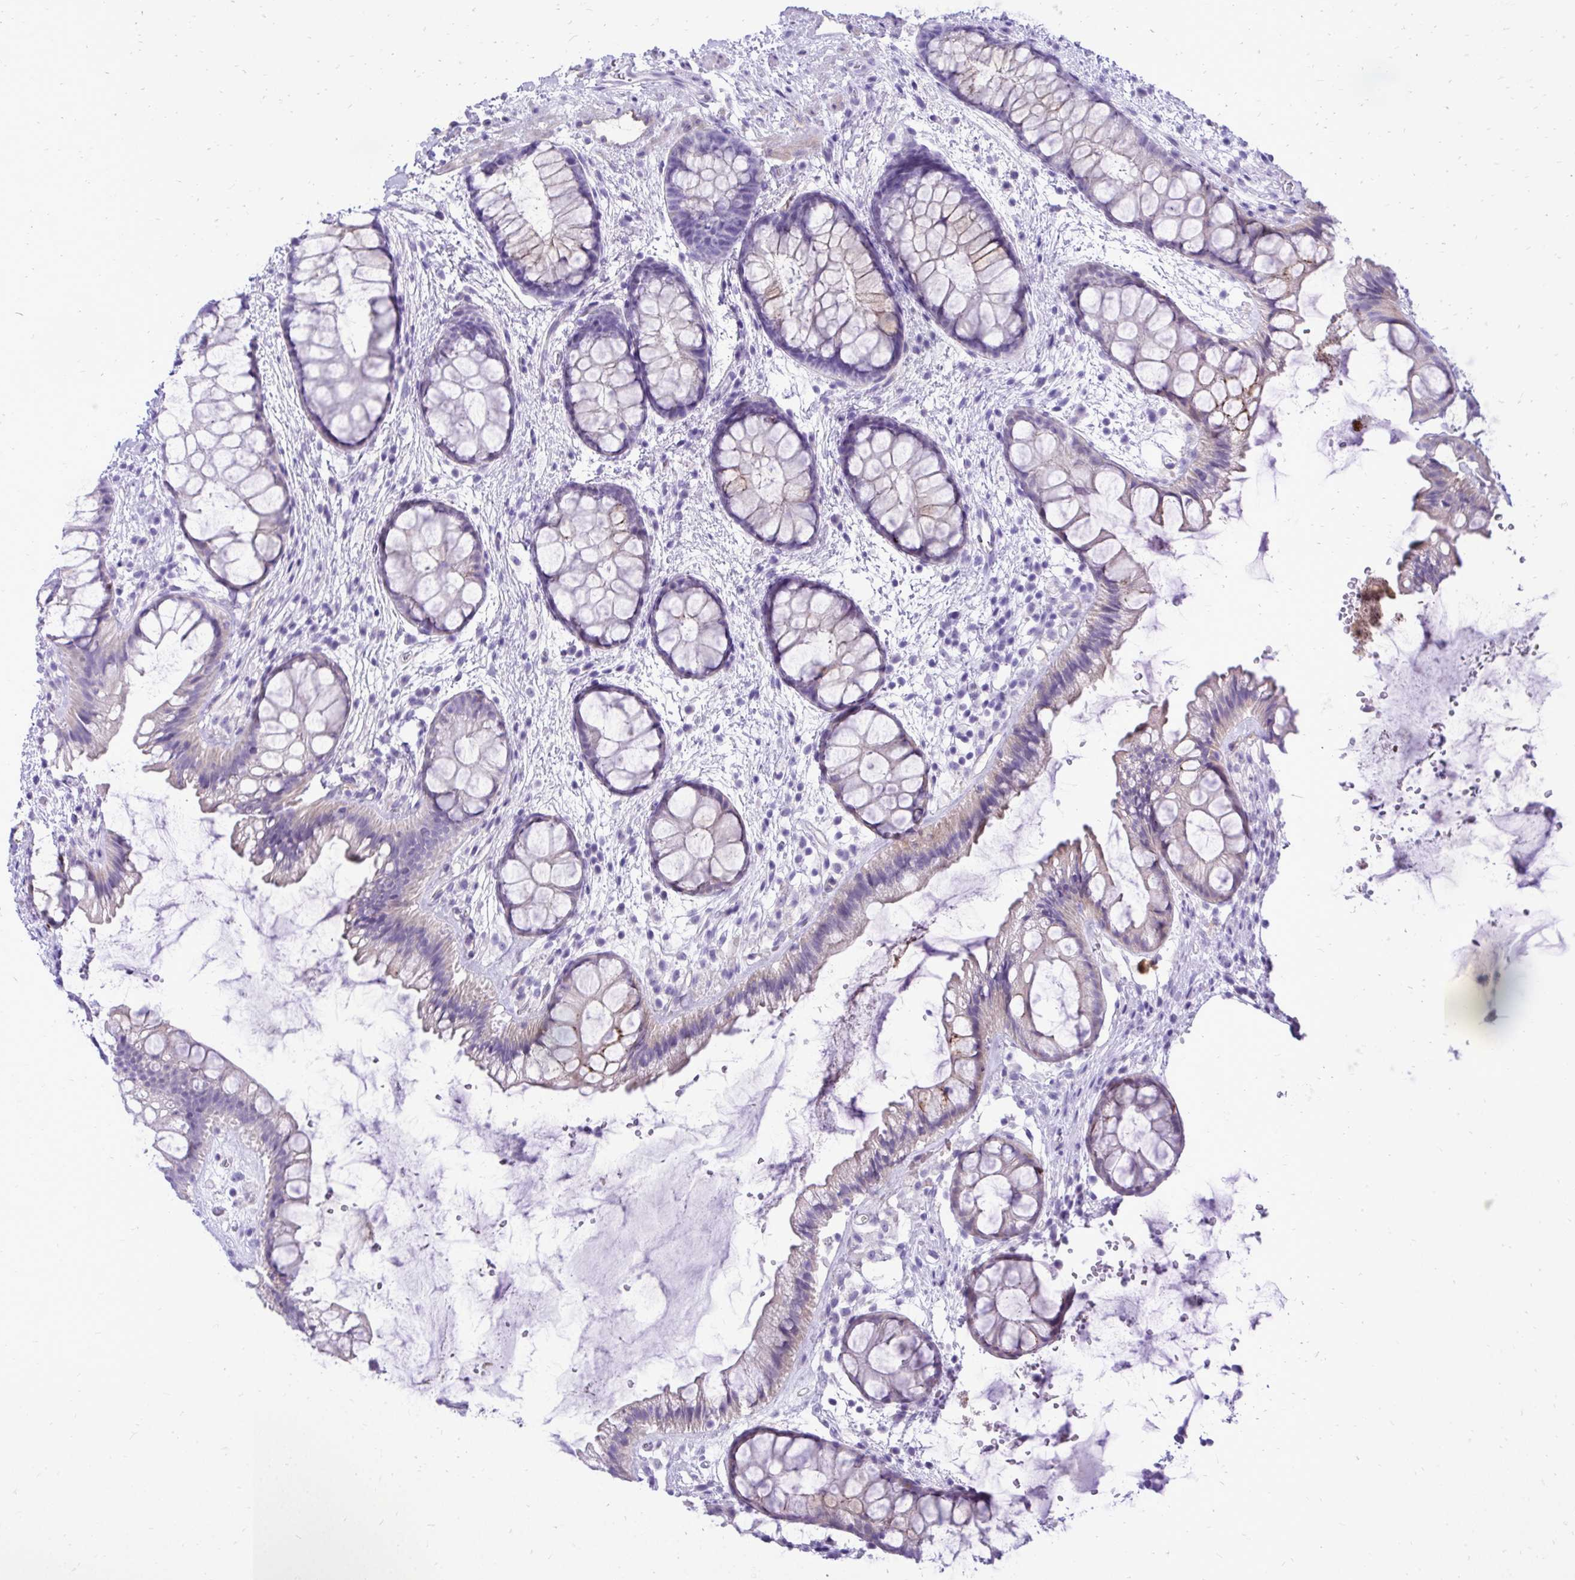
{"staining": {"intensity": "moderate", "quantity": "<25%", "location": "cytoplasmic/membranous"}, "tissue": "rectum", "cell_type": "Glandular cells", "image_type": "normal", "snomed": [{"axis": "morphology", "description": "Normal tissue, NOS"}, {"axis": "topography", "description": "Rectum"}], "caption": "Rectum stained with IHC demonstrates moderate cytoplasmic/membranous expression in about <25% of glandular cells.", "gene": "PELI3", "patient": {"sex": "female", "age": 62}}